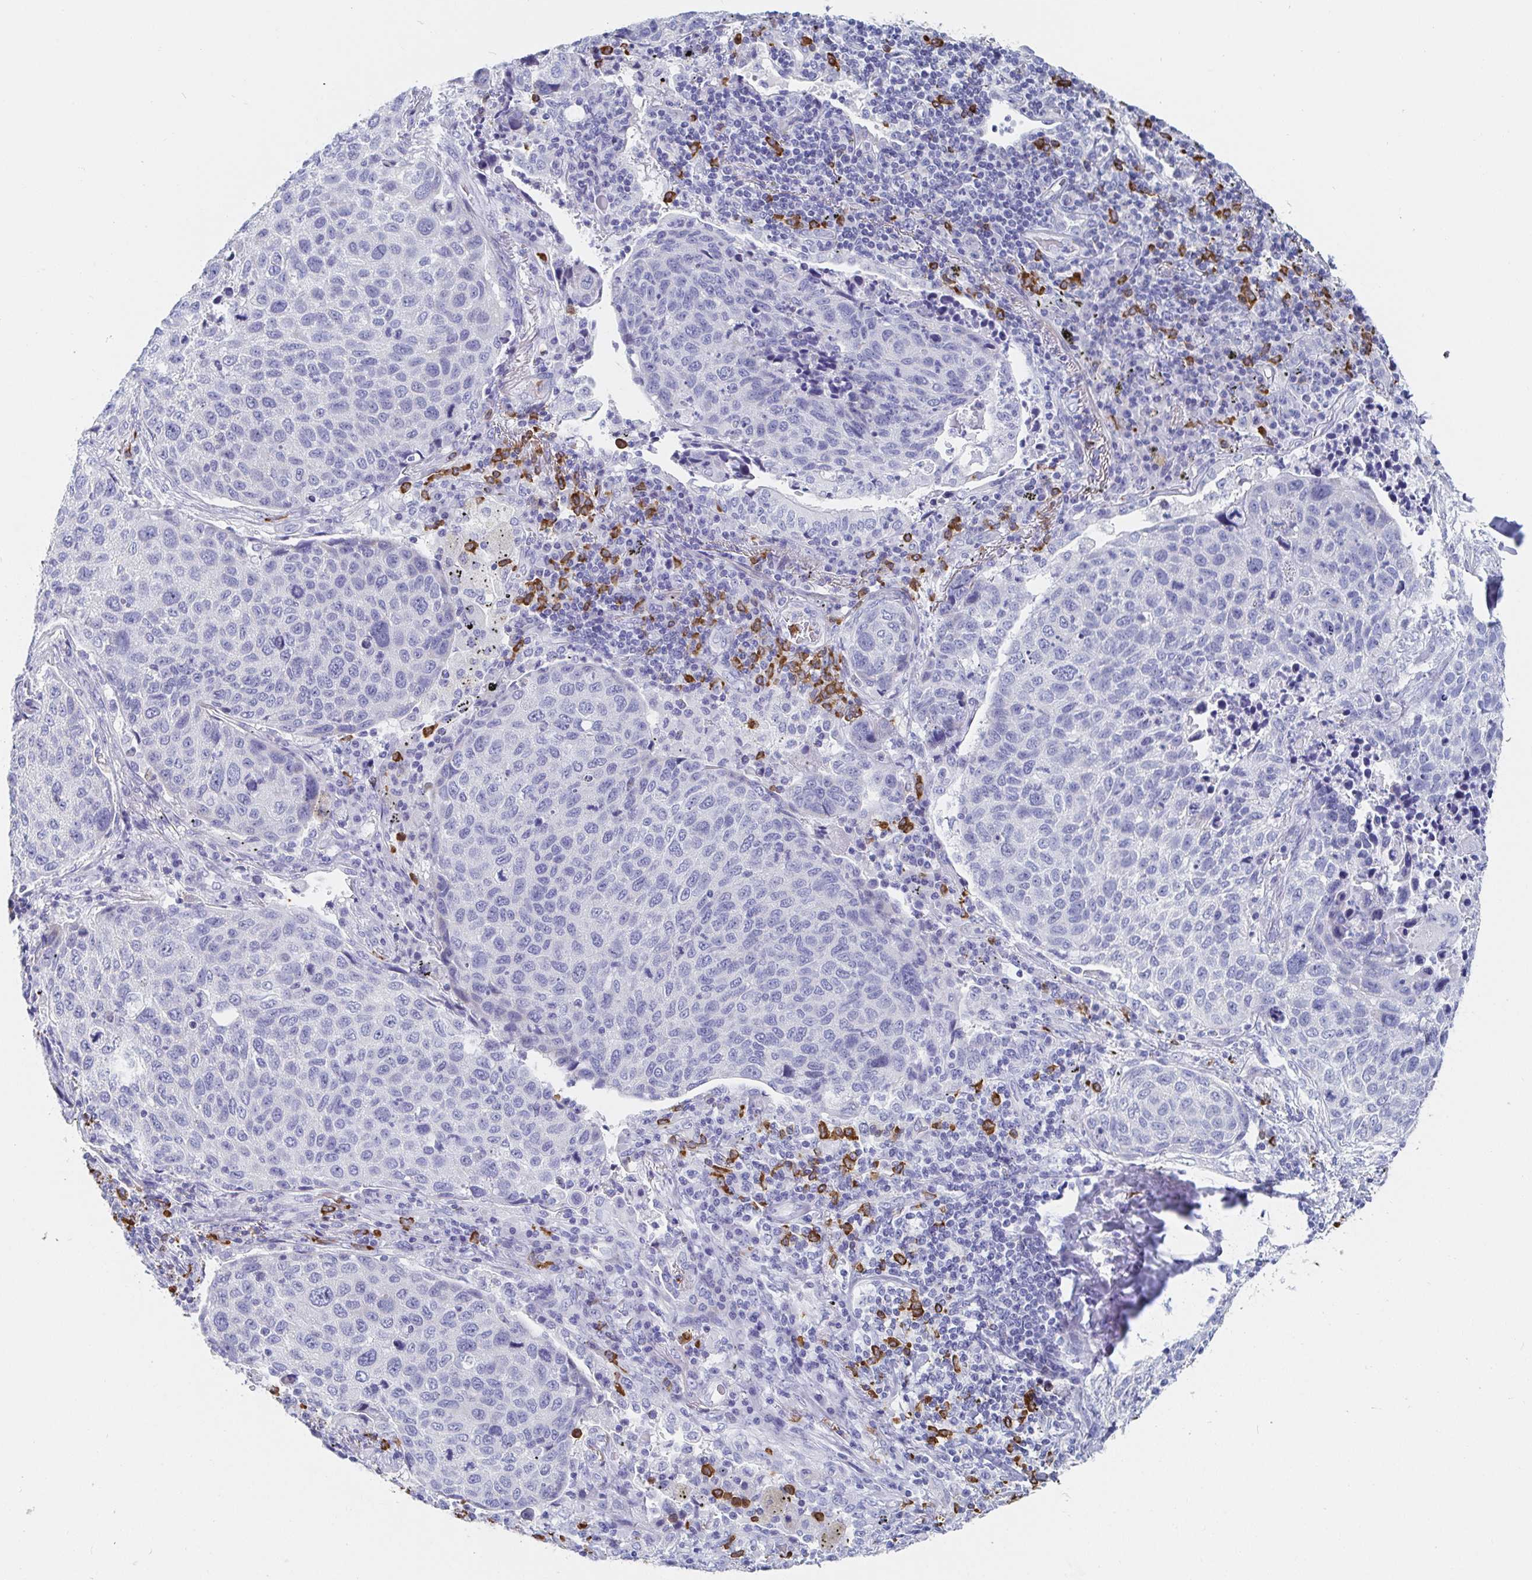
{"staining": {"intensity": "negative", "quantity": "none", "location": "none"}, "tissue": "lung cancer", "cell_type": "Tumor cells", "image_type": "cancer", "snomed": [{"axis": "morphology", "description": "Squamous cell carcinoma, NOS"}, {"axis": "topography", "description": "Lymph node"}, {"axis": "topography", "description": "Lung"}], "caption": "High power microscopy photomicrograph of an immunohistochemistry (IHC) image of lung squamous cell carcinoma, revealing no significant expression in tumor cells.", "gene": "PACSIN1", "patient": {"sex": "male", "age": 61}}